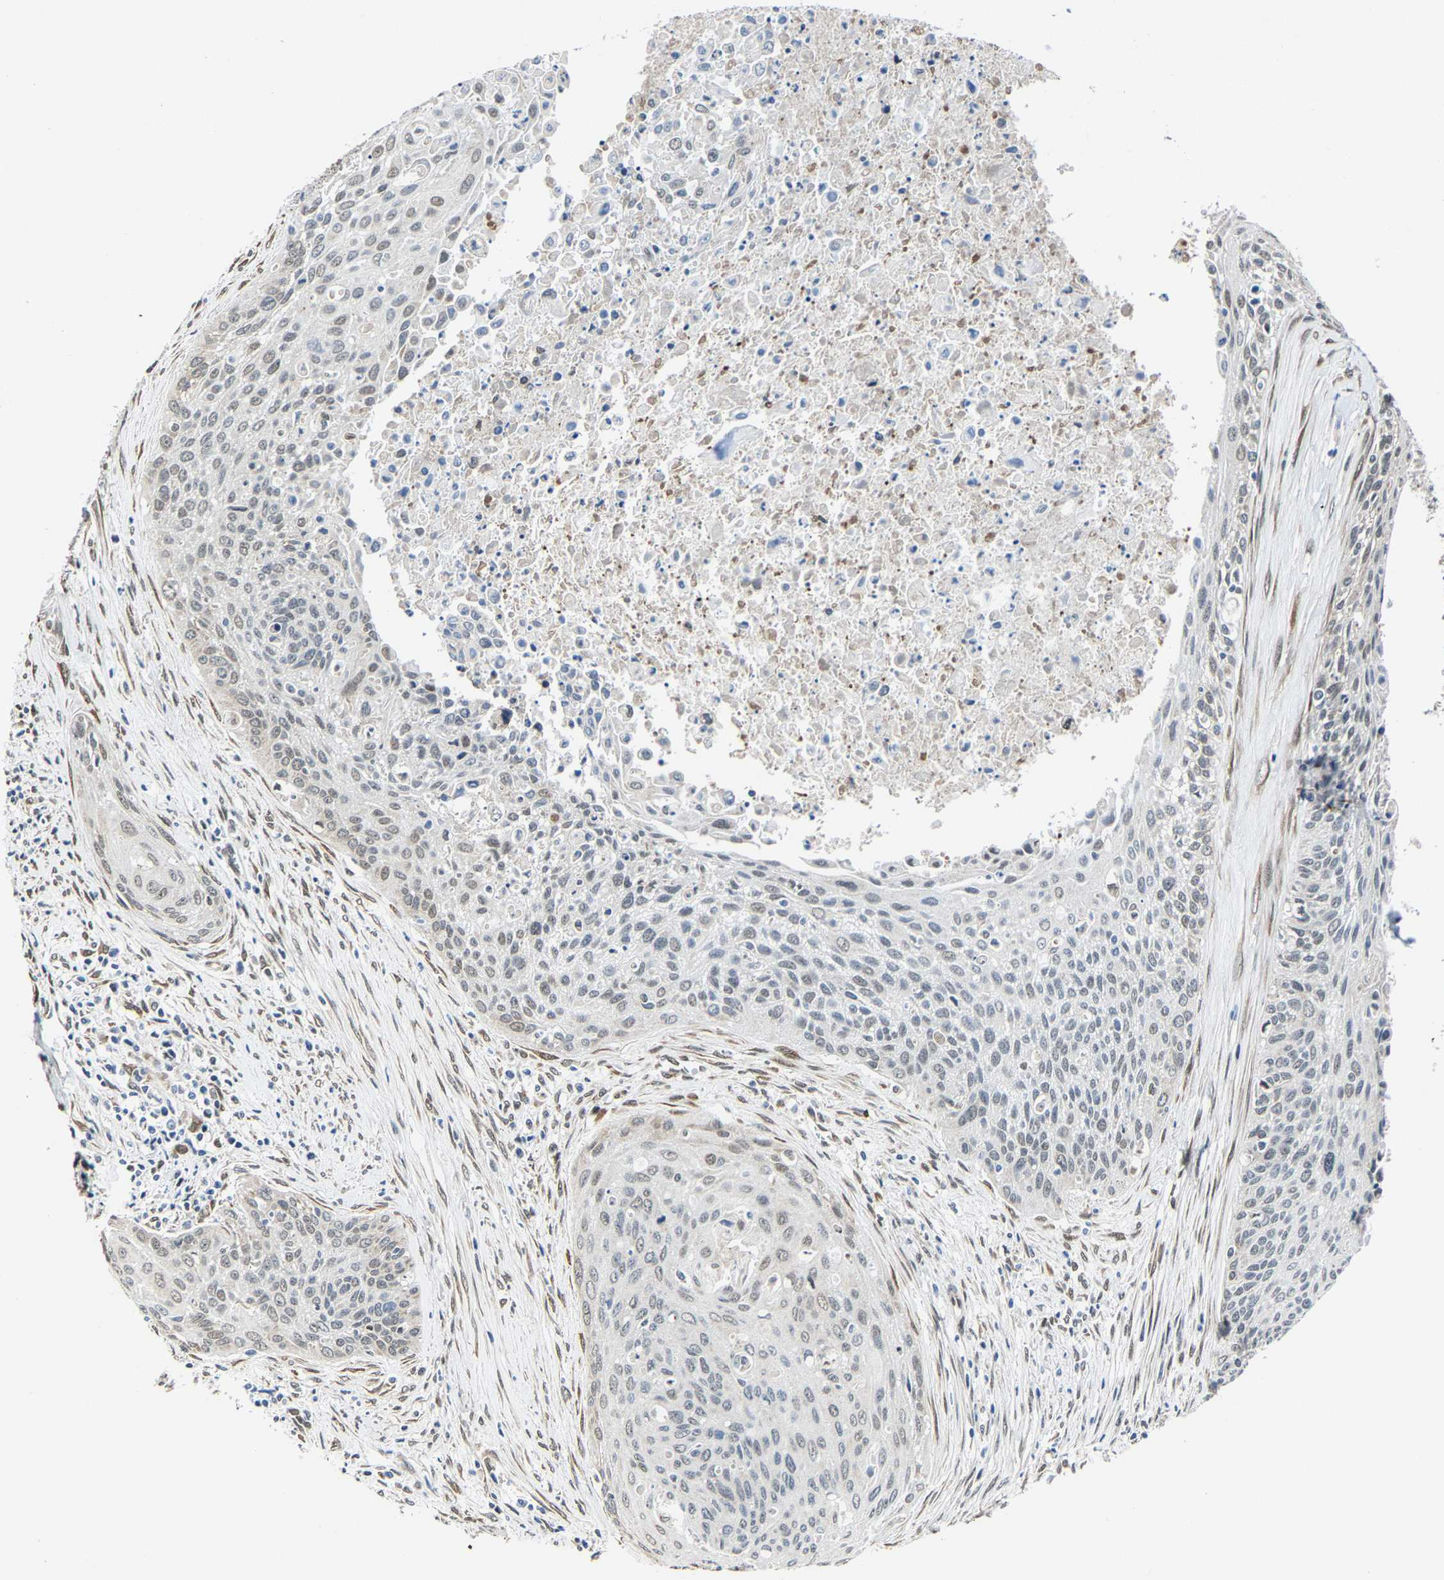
{"staining": {"intensity": "weak", "quantity": "<25%", "location": "nuclear"}, "tissue": "cervical cancer", "cell_type": "Tumor cells", "image_type": "cancer", "snomed": [{"axis": "morphology", "description": "Squamous cell carcinoma, NOS"}, {"axis": "topography", "description": "Cervix"}], "caption": "Tumor cells show no significant expression in cervical cancer.", "gene": "METTL1", "patient": {"sex": "female", "age": 55}}